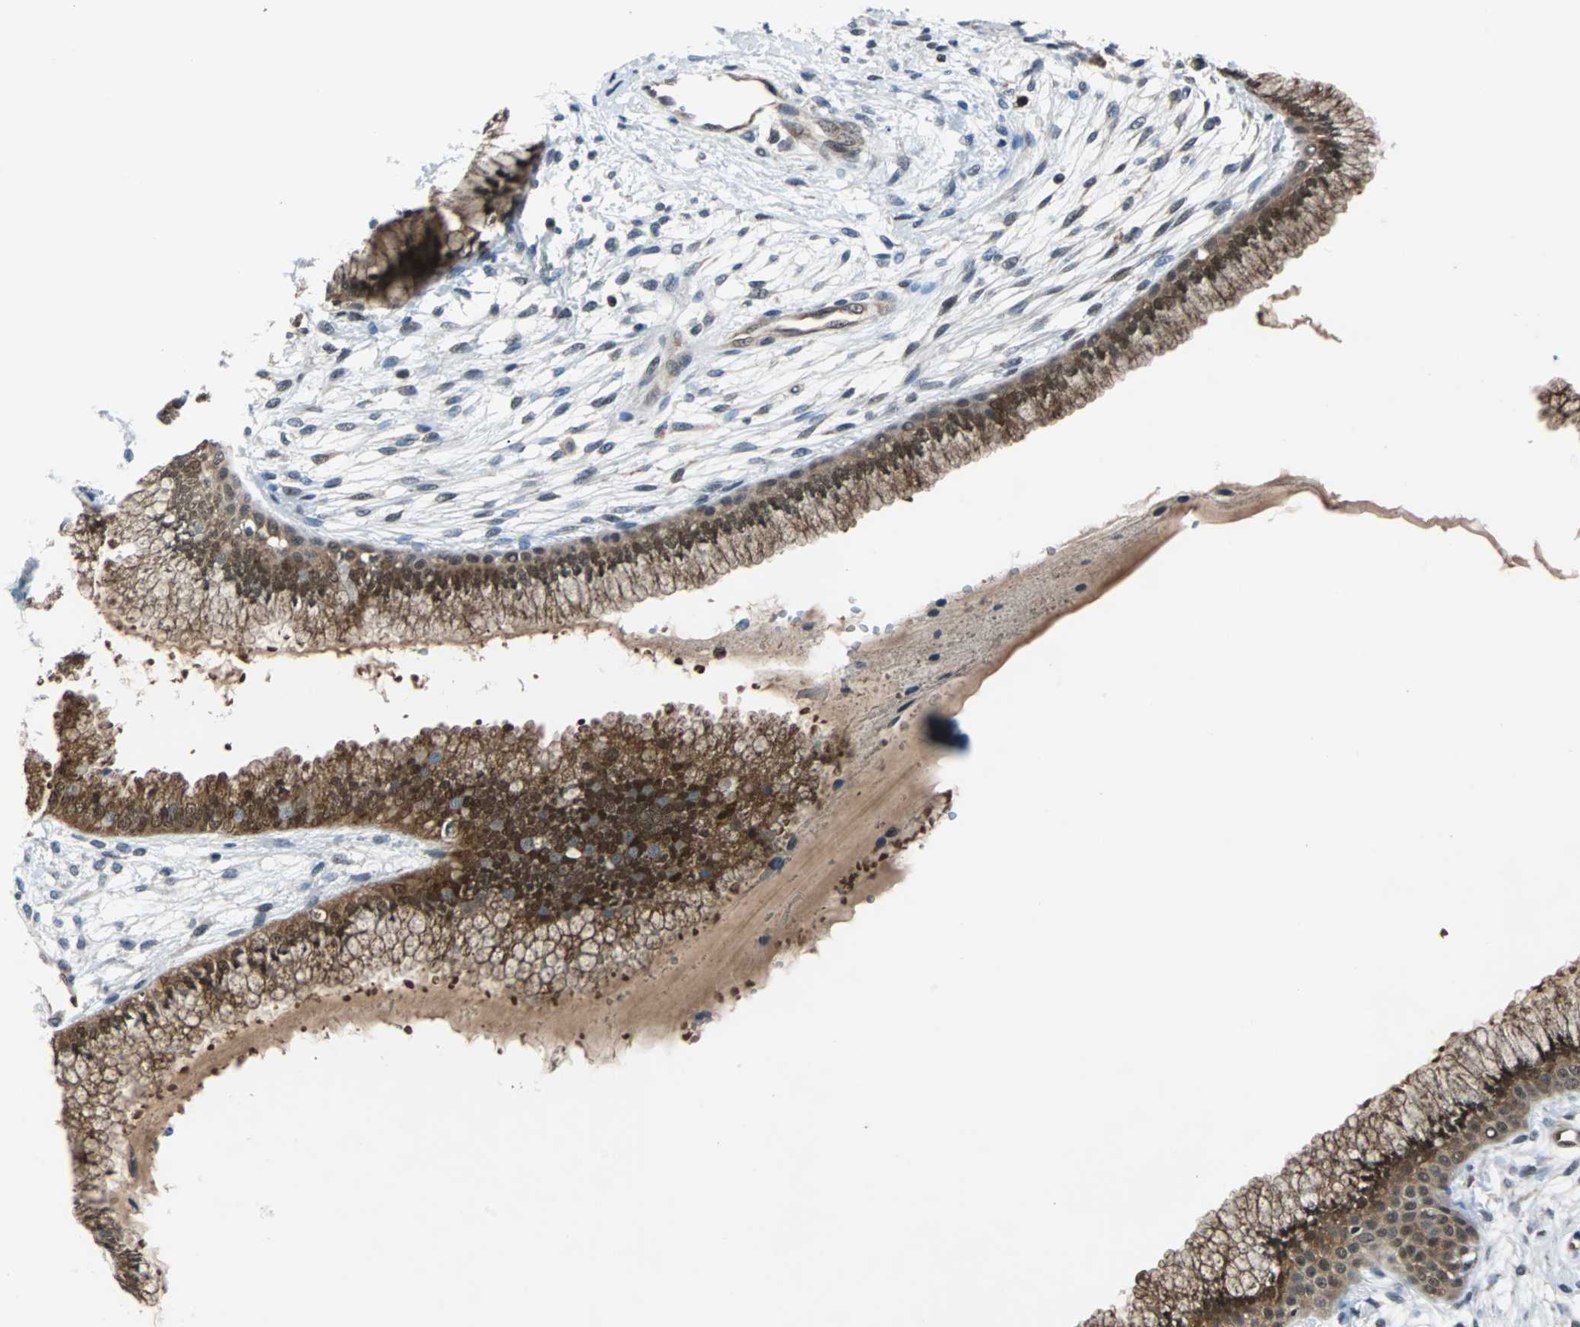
{"staining": {"intensity": "moderate", "quantity": ">75%", "location": "cytoplasmic/membranous,nuclear"}, "tissue": "cervix", "cell_type": "Glandular cells", "image_type": "normal", "snomed": [{"axis": "morphology", "description": "Normal tissue, NOS"}, {"axis": "topography", "description": "Cervix"}], "caption": "Moderate cytoplasmic/membranous,nuclear positivity for a protein is present in approximately >75% of glandular cells of benign cervix using immunohistochemistry.", "gene": "MAP2K6", "patient": {"sex": "female", "age": 39}}